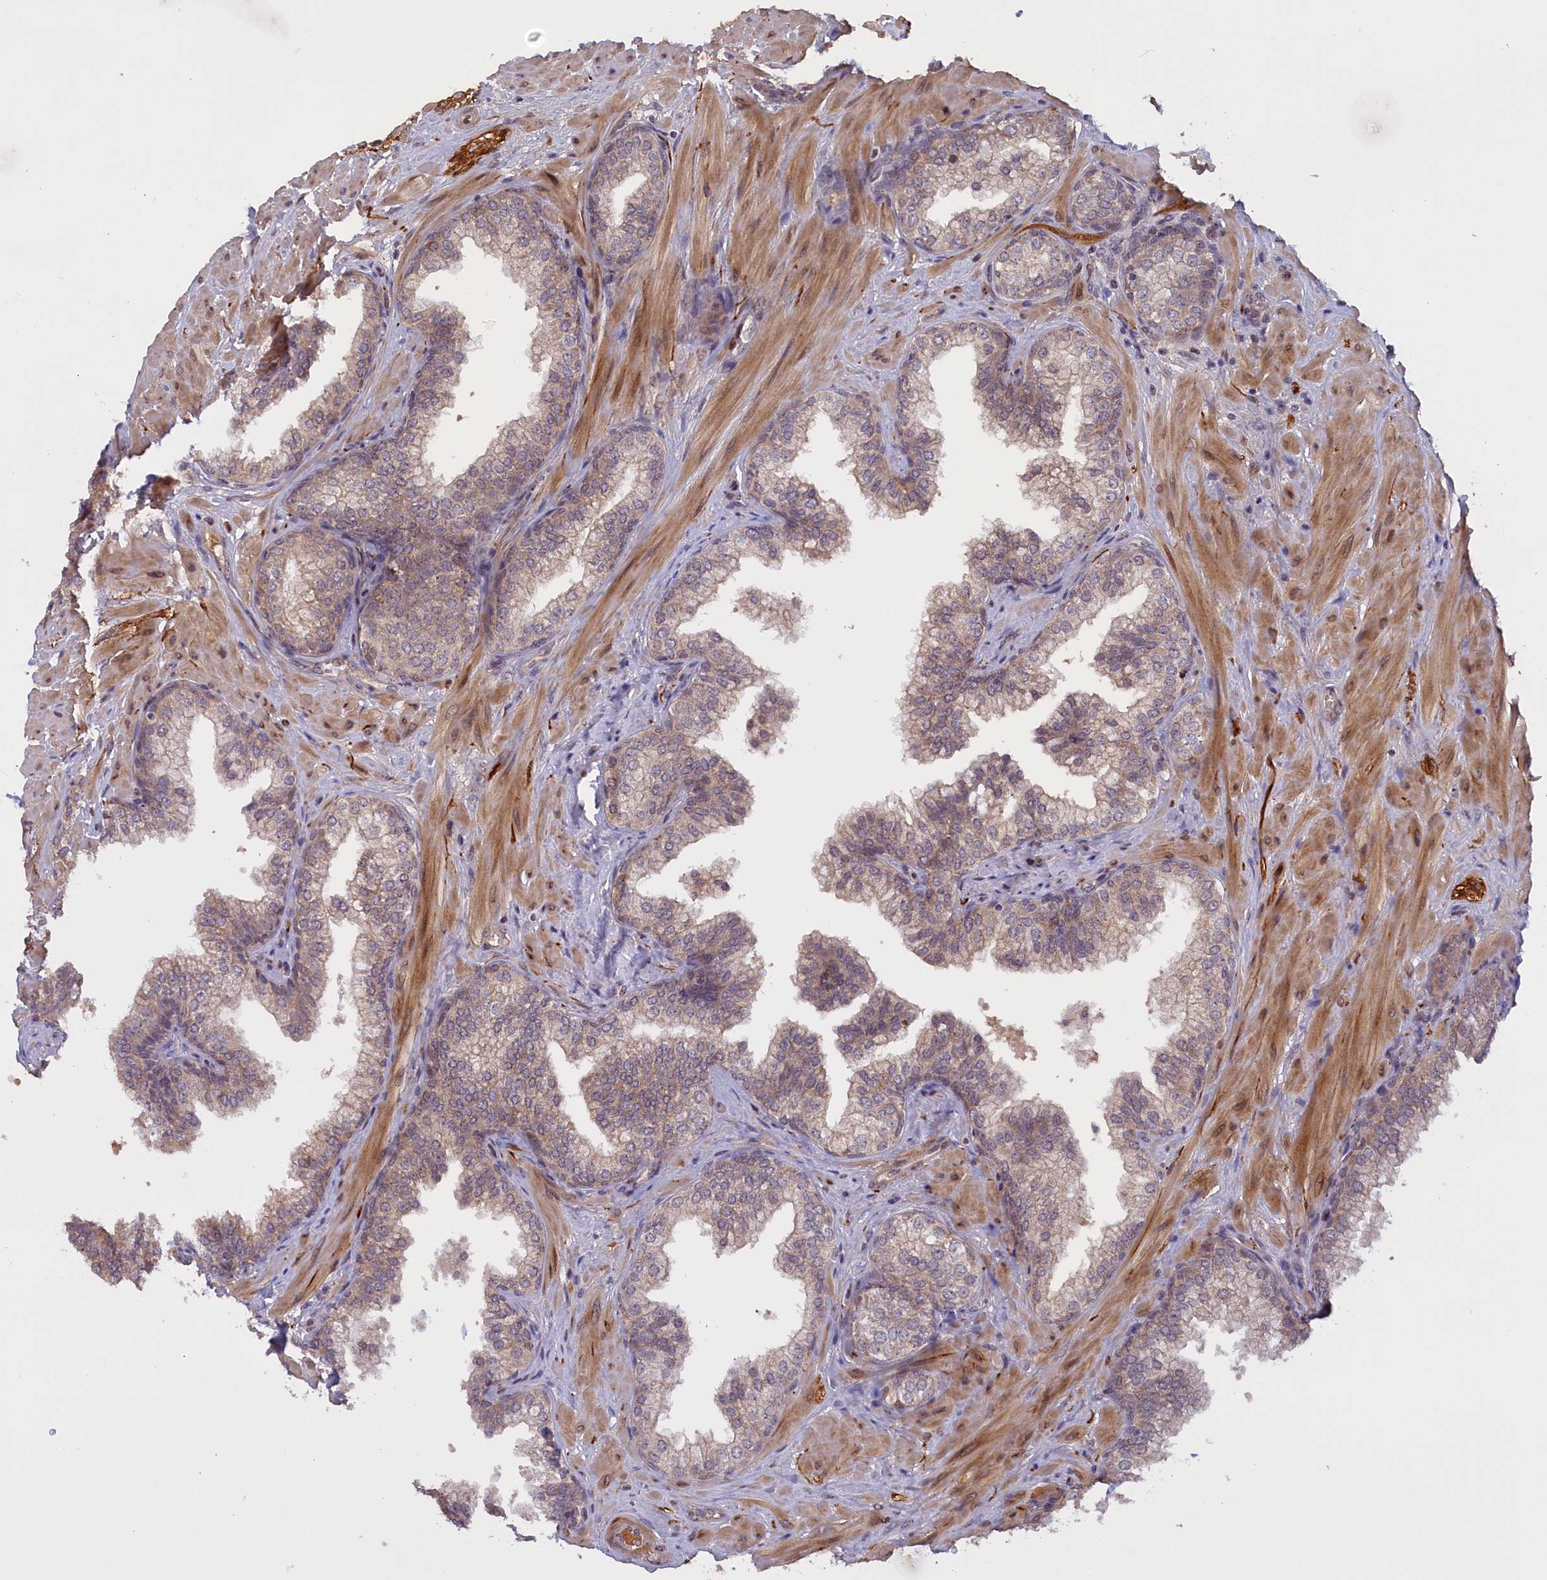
{"staining": {"intensity": "weak", "quantity": ">75%", "location": "cytoplasmic/membranous"}, "tissue": "prostate", "cell_type": "Glandular cells", "image_type": "normal", "snomed": [{"axis": "morphology", "description": "Normal tissue, NOS"}, {"axis": "topography", "description": "Prostate"}], "caption": "High-power microscopy captured an immunohistochemistry image of normal prostate, revealing weak cytoplasmic/membranous staining in about >75% of glandular cells.", "gene": "RRAD", "patient": {"sex": "male", "age": 60}}